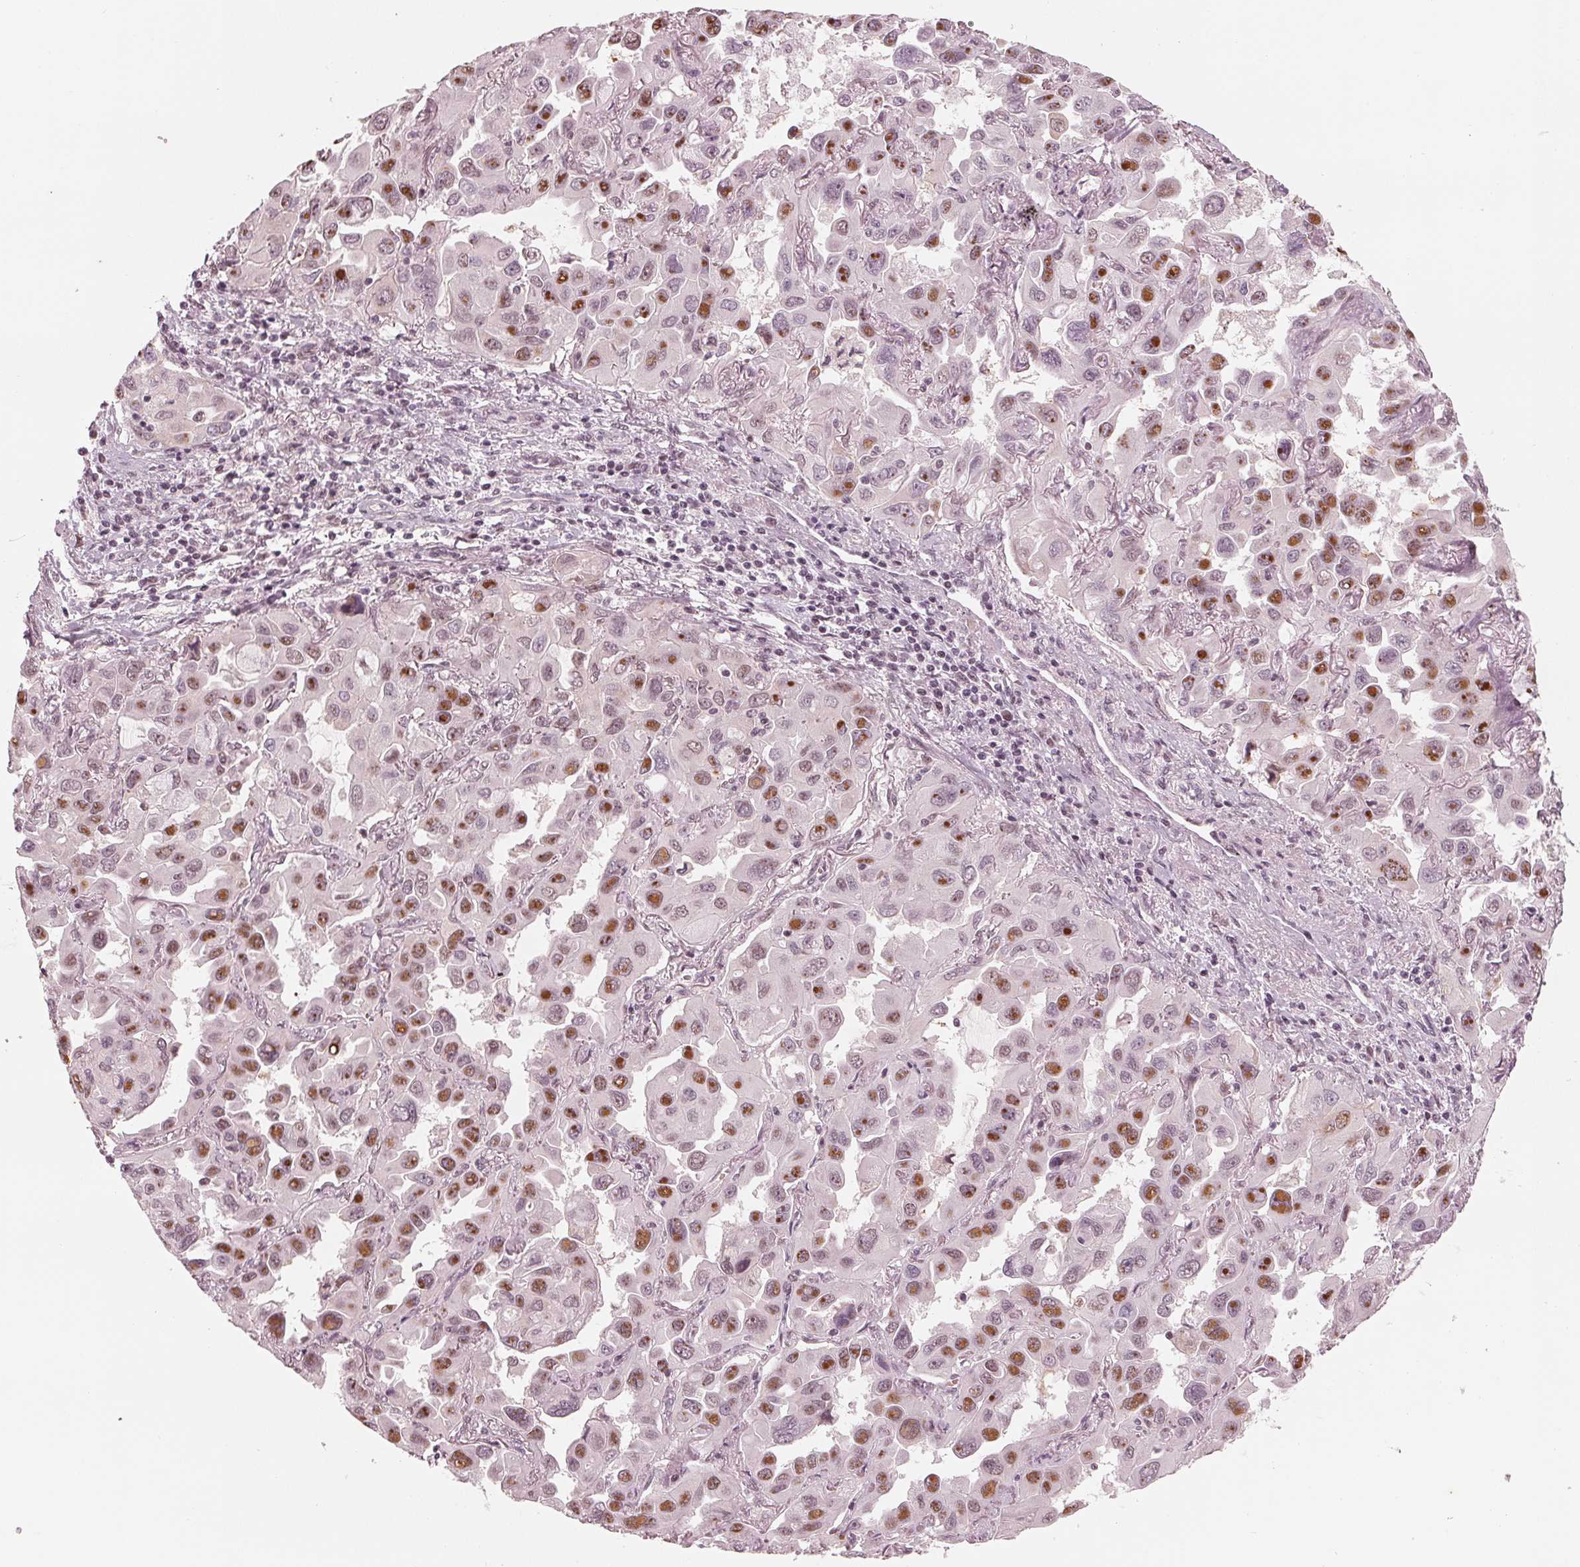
{"staining": {"intensity": "moderate", "quantity": "25%-75%", "location": "nuclear"}, "tissue": "lung cancer", "cell_type": "Tumor cells", "image_type": "cancer", "snomed": [{"axis": "morphology", "description": "Adenocarcinoma, NOS"}, {"axis": "topography", "description": "Lung"}], "caption": "A brown stain shows moderate nuclear staining of a protein in lung adenocarcinoma tumor cells. (Brightfield microscopy of DAB IHC at high magnification).", "gene": "DNMT3L", "patient": {"sex": "male", "age": 64}}